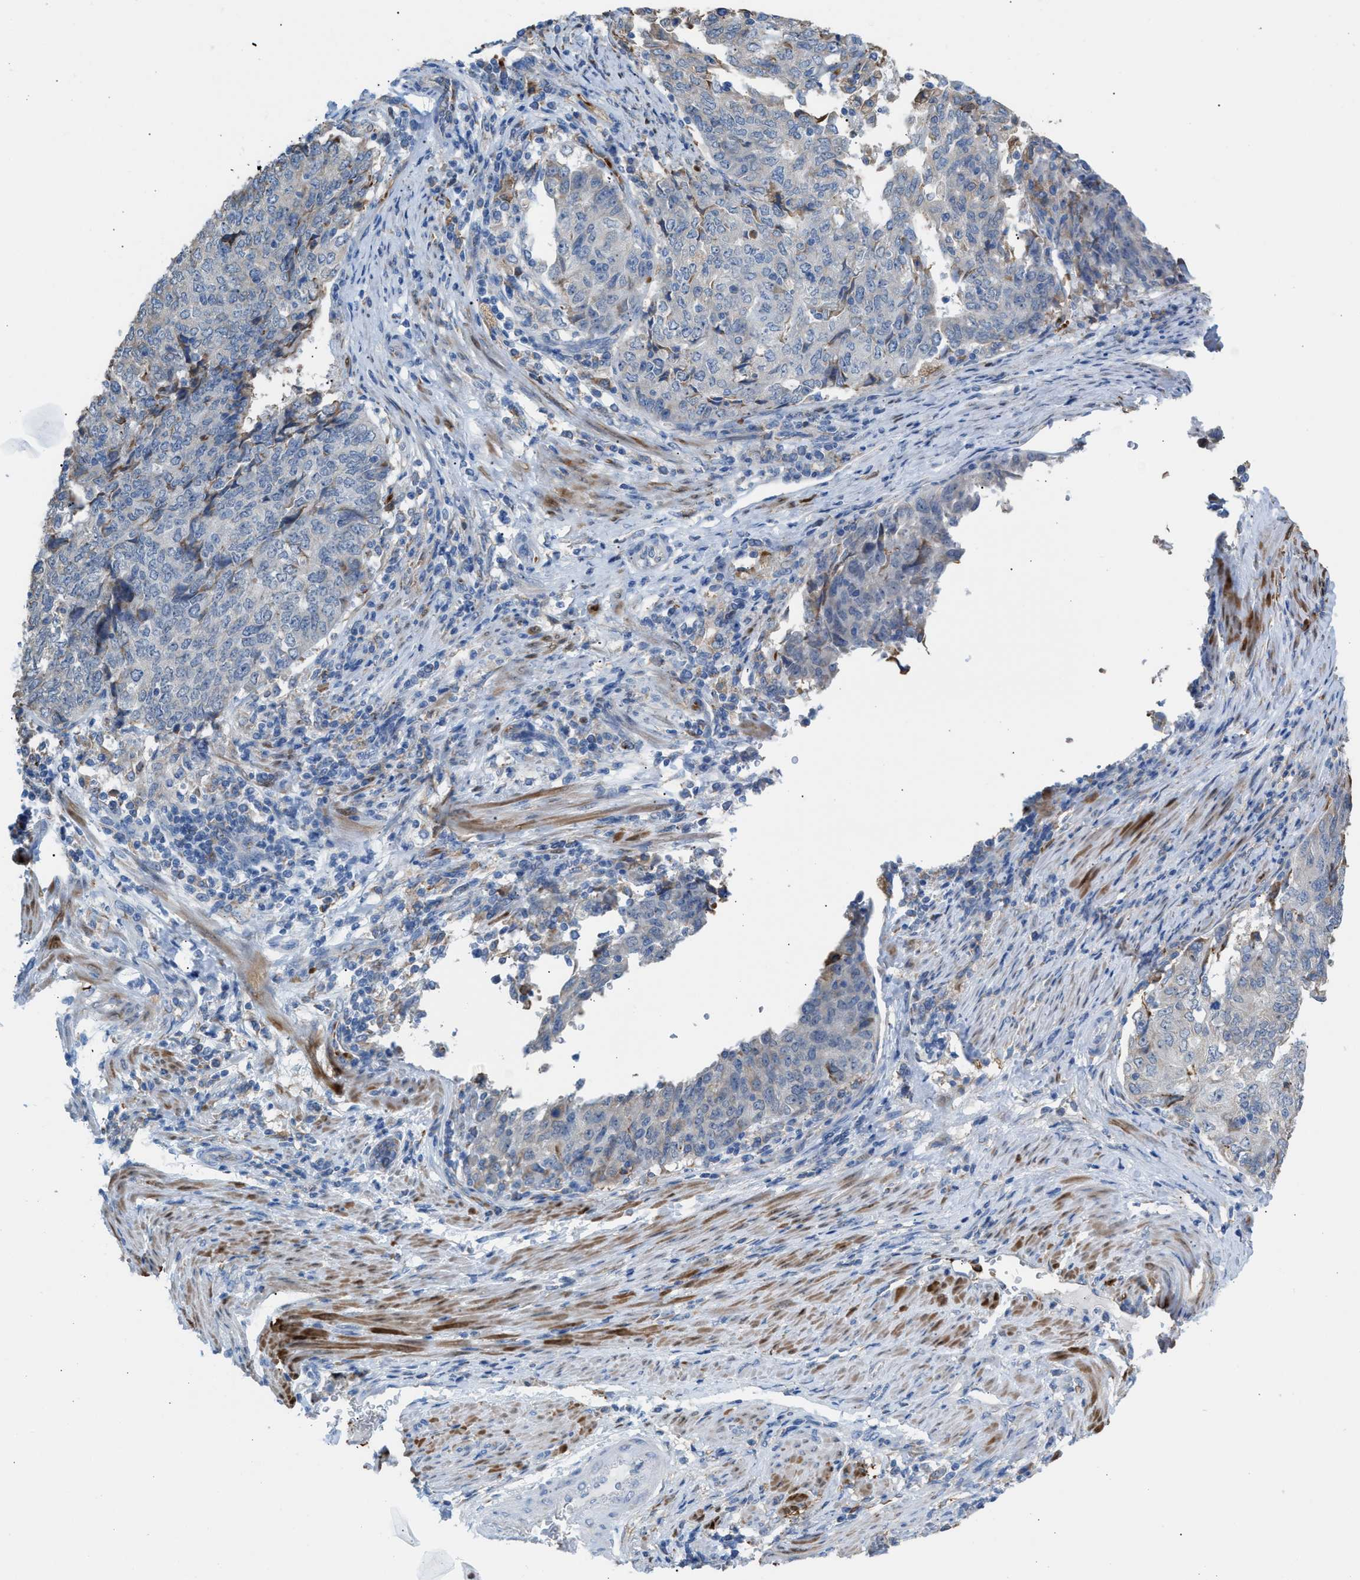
{"staining": {"intensity": "negative", "quantity": "none", "location": "none"}, "tissue": "endometrial cancer", "cell_type": "Tumor cells", "image_type": "cancer", "snomed": [{"axis": "morphology", "description": "Adenocarcinoma, NOS"}, {"axis": "topography", "description": "Endometrium"}], "caption": "Adenocarcinoma (endometrial) was stained to show a protein in brown. There is no significant expression in tumor cells. (DAB (3,3'-diaminobenzidine) immunohistochemistry (IHC) visualized using brightfield microscopy, high magnification).", "gene": "CA3", "patient": {"sex": "female", "age": 80}}